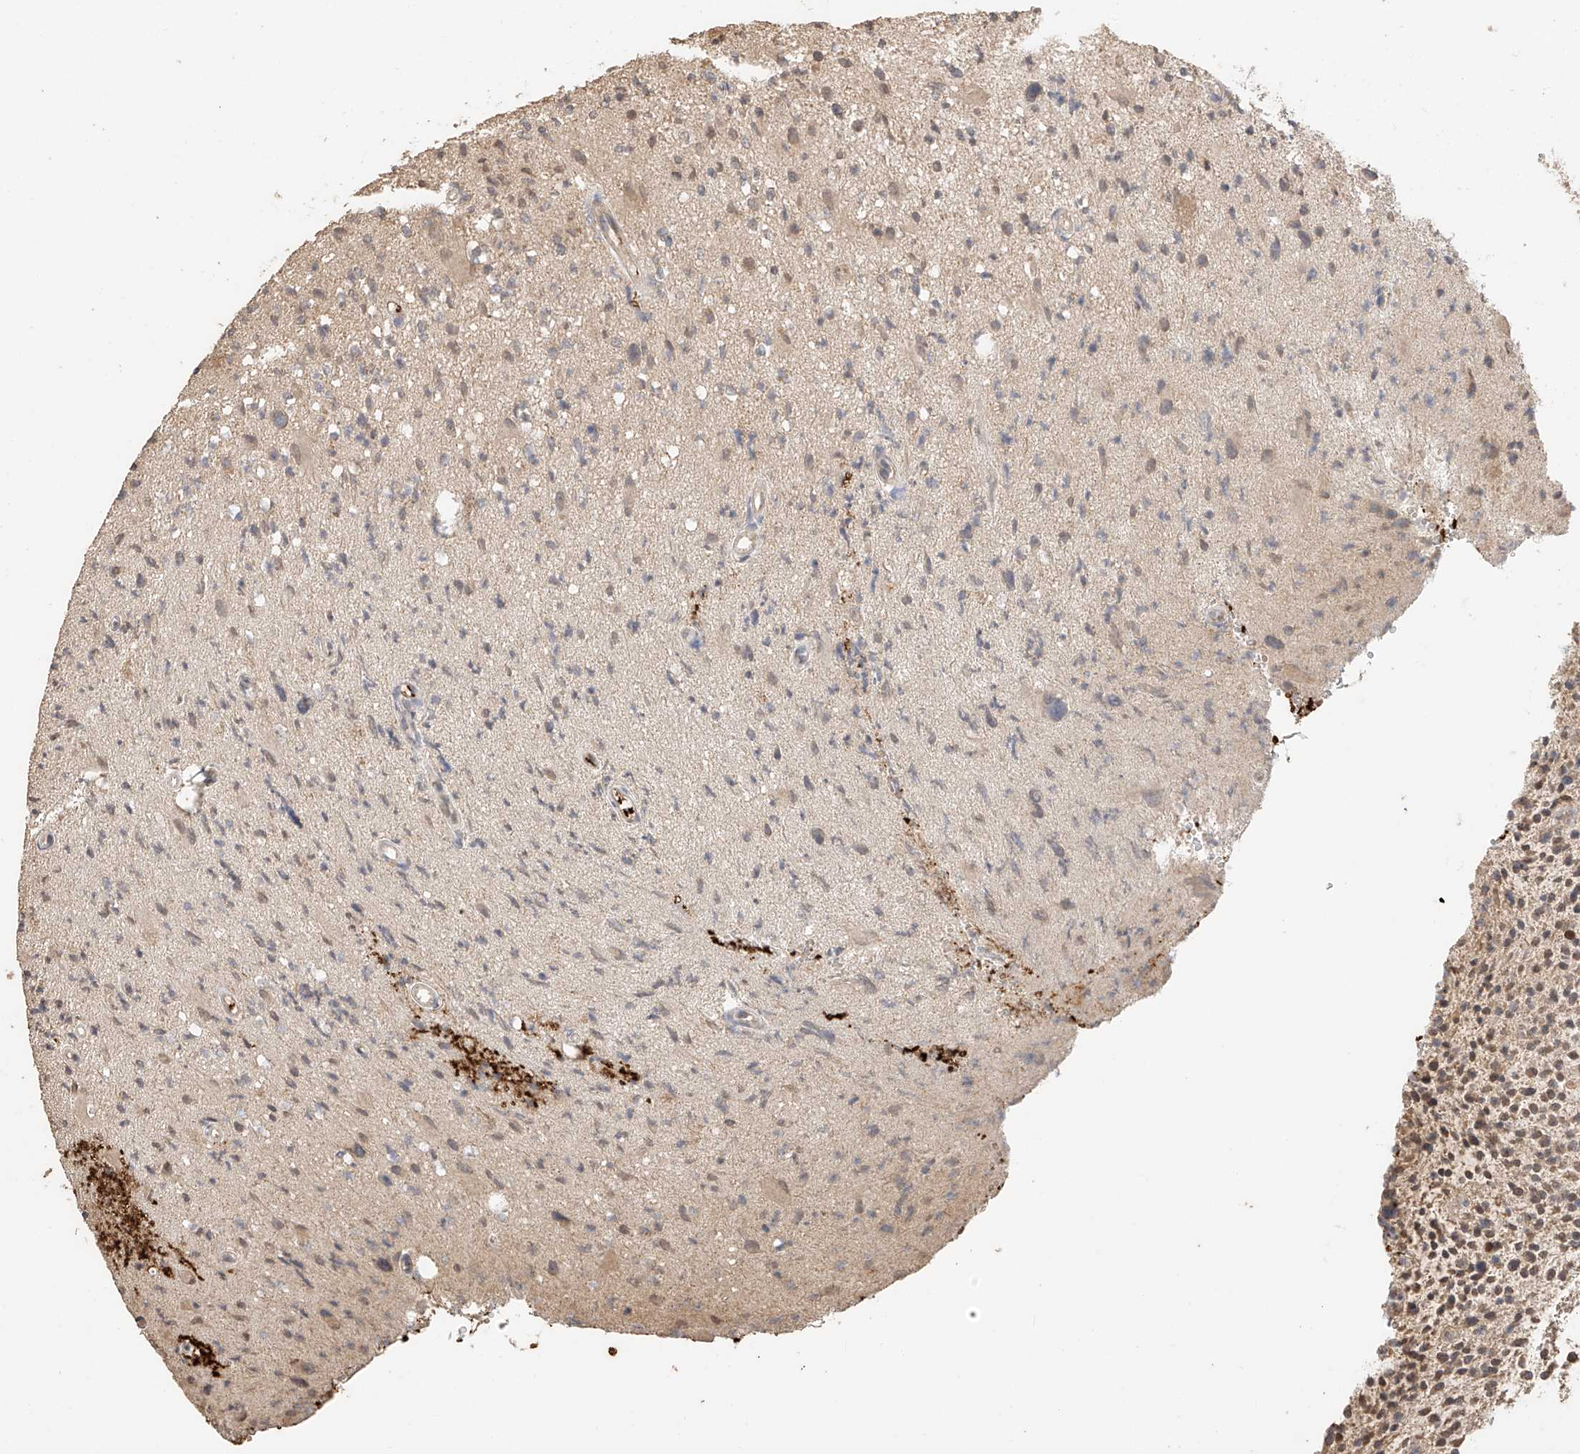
{"staining": {"intensity": "weak", "quantity": "25%-75%", "location": "cytoplasmic/membranous"}, "tissue": "glioma", "cell_type": "Tumor cells", "image_type": "cancer", "snomed": [{"axis": "morphology", "description": "Glioma, malignant, High grade"}, {"axis": "topography", "description": "Brain"}], "caption": "IHC of malignant glioma (high-grade) demonstrates low levels of weak cytoplasmic/membranous positivity in approximately 25%-75% of tumor cells. (DAB IHC, brown staining for protein, blue staining for nuclei).", "gene": "IL22RA2", "patient": {"sex": "male", "age": 48}}